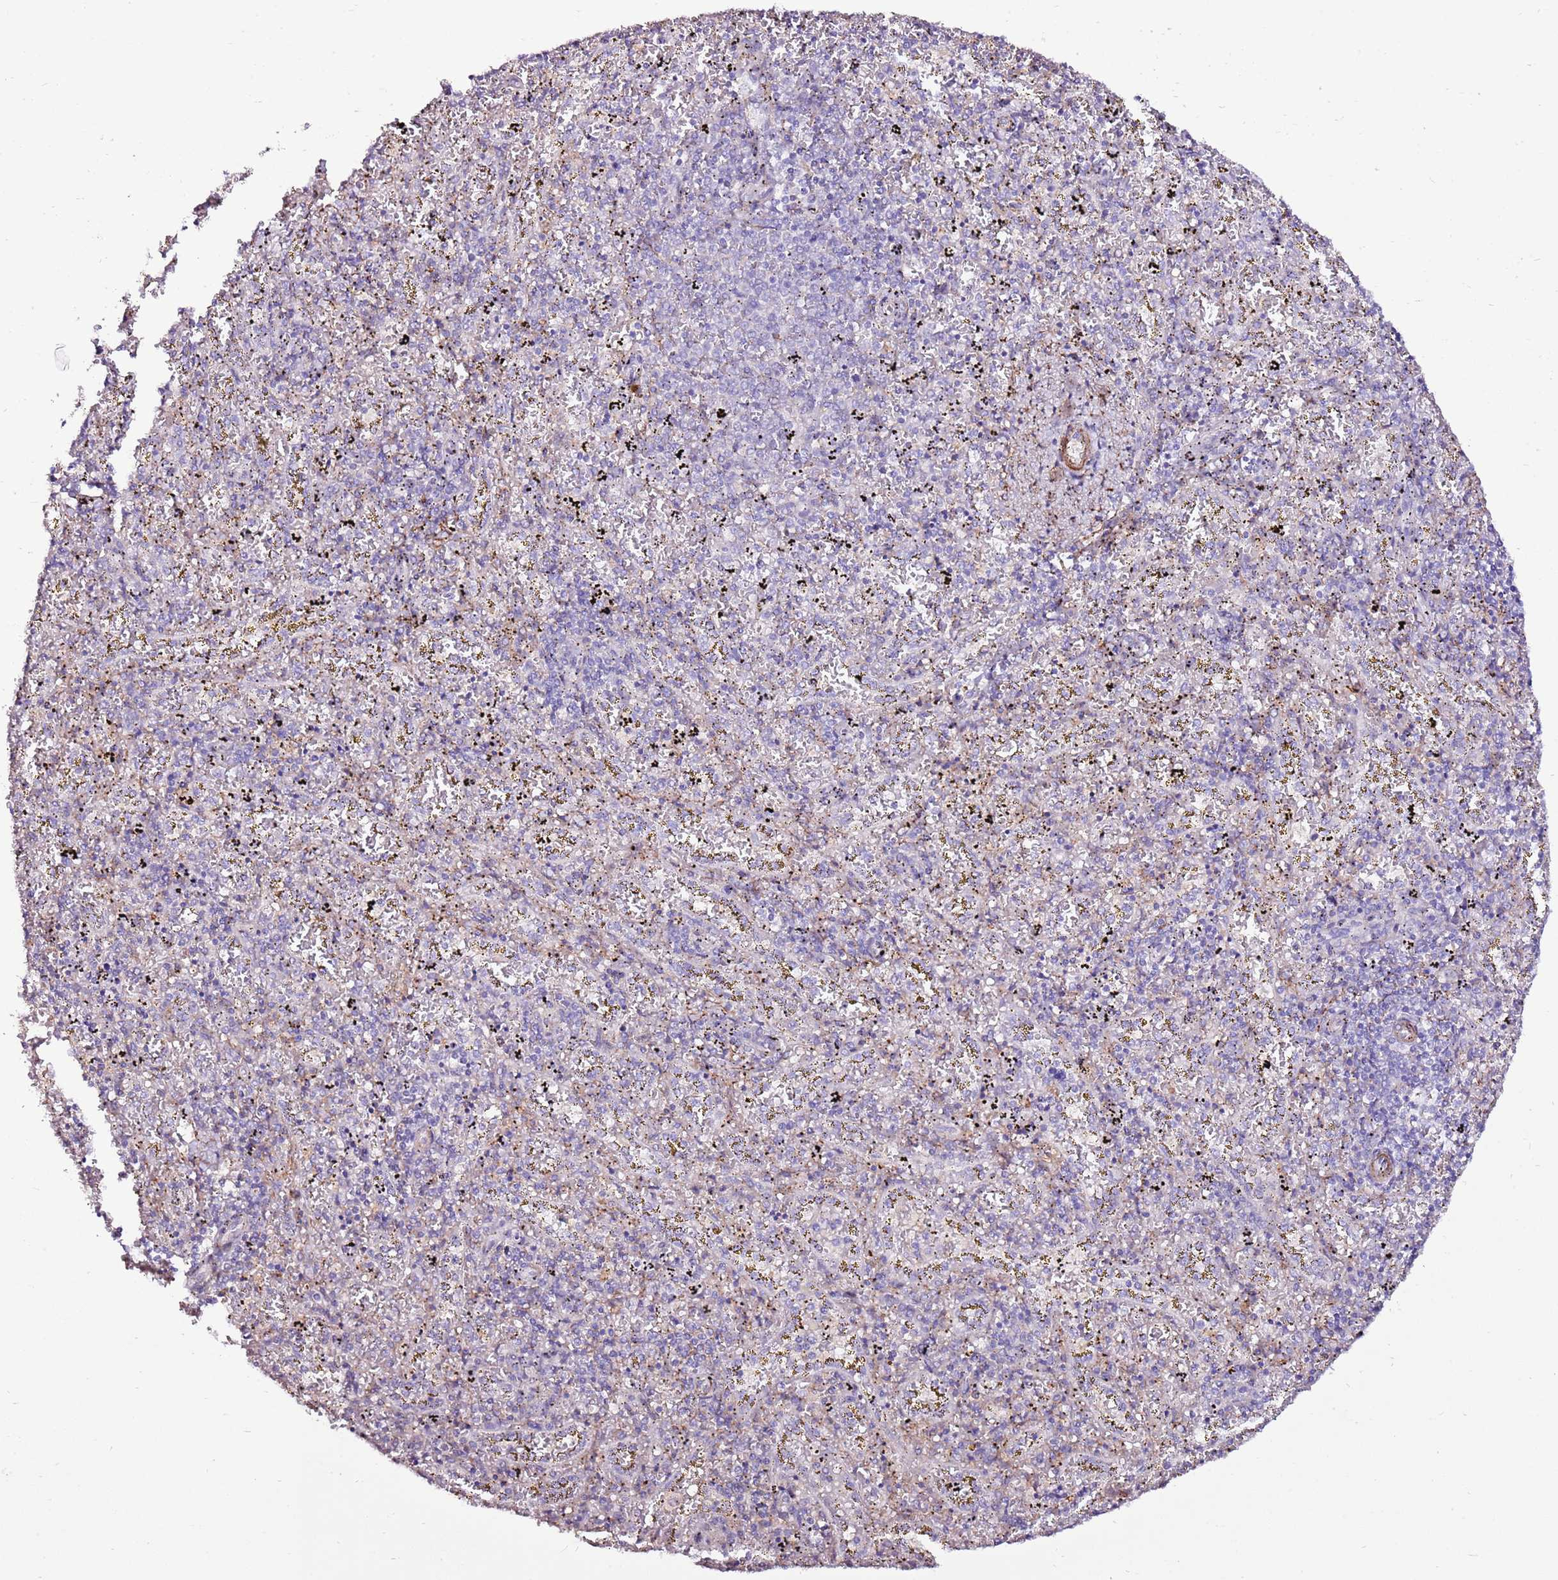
{"staining": {"intensity": "negative", "quantity": "none", "location": "none"}, "tissue": "spleen", "cell_type": "Cells in red pulp", "image_type": "normal", "snomed": [{"axis": "morphology", "description": "Normal tissue, NOS"}, {"axis": "topography", "description": "Spleen"}], "caption": "DAB (3,3'-diaminobenzidine) immunohistochemical staining of benign spleen displays no significant positivity in cells in red pulp. Nuclei are stained in blue.", "gene": "ART5", "patient": {"sex": "male", "age": 11}}